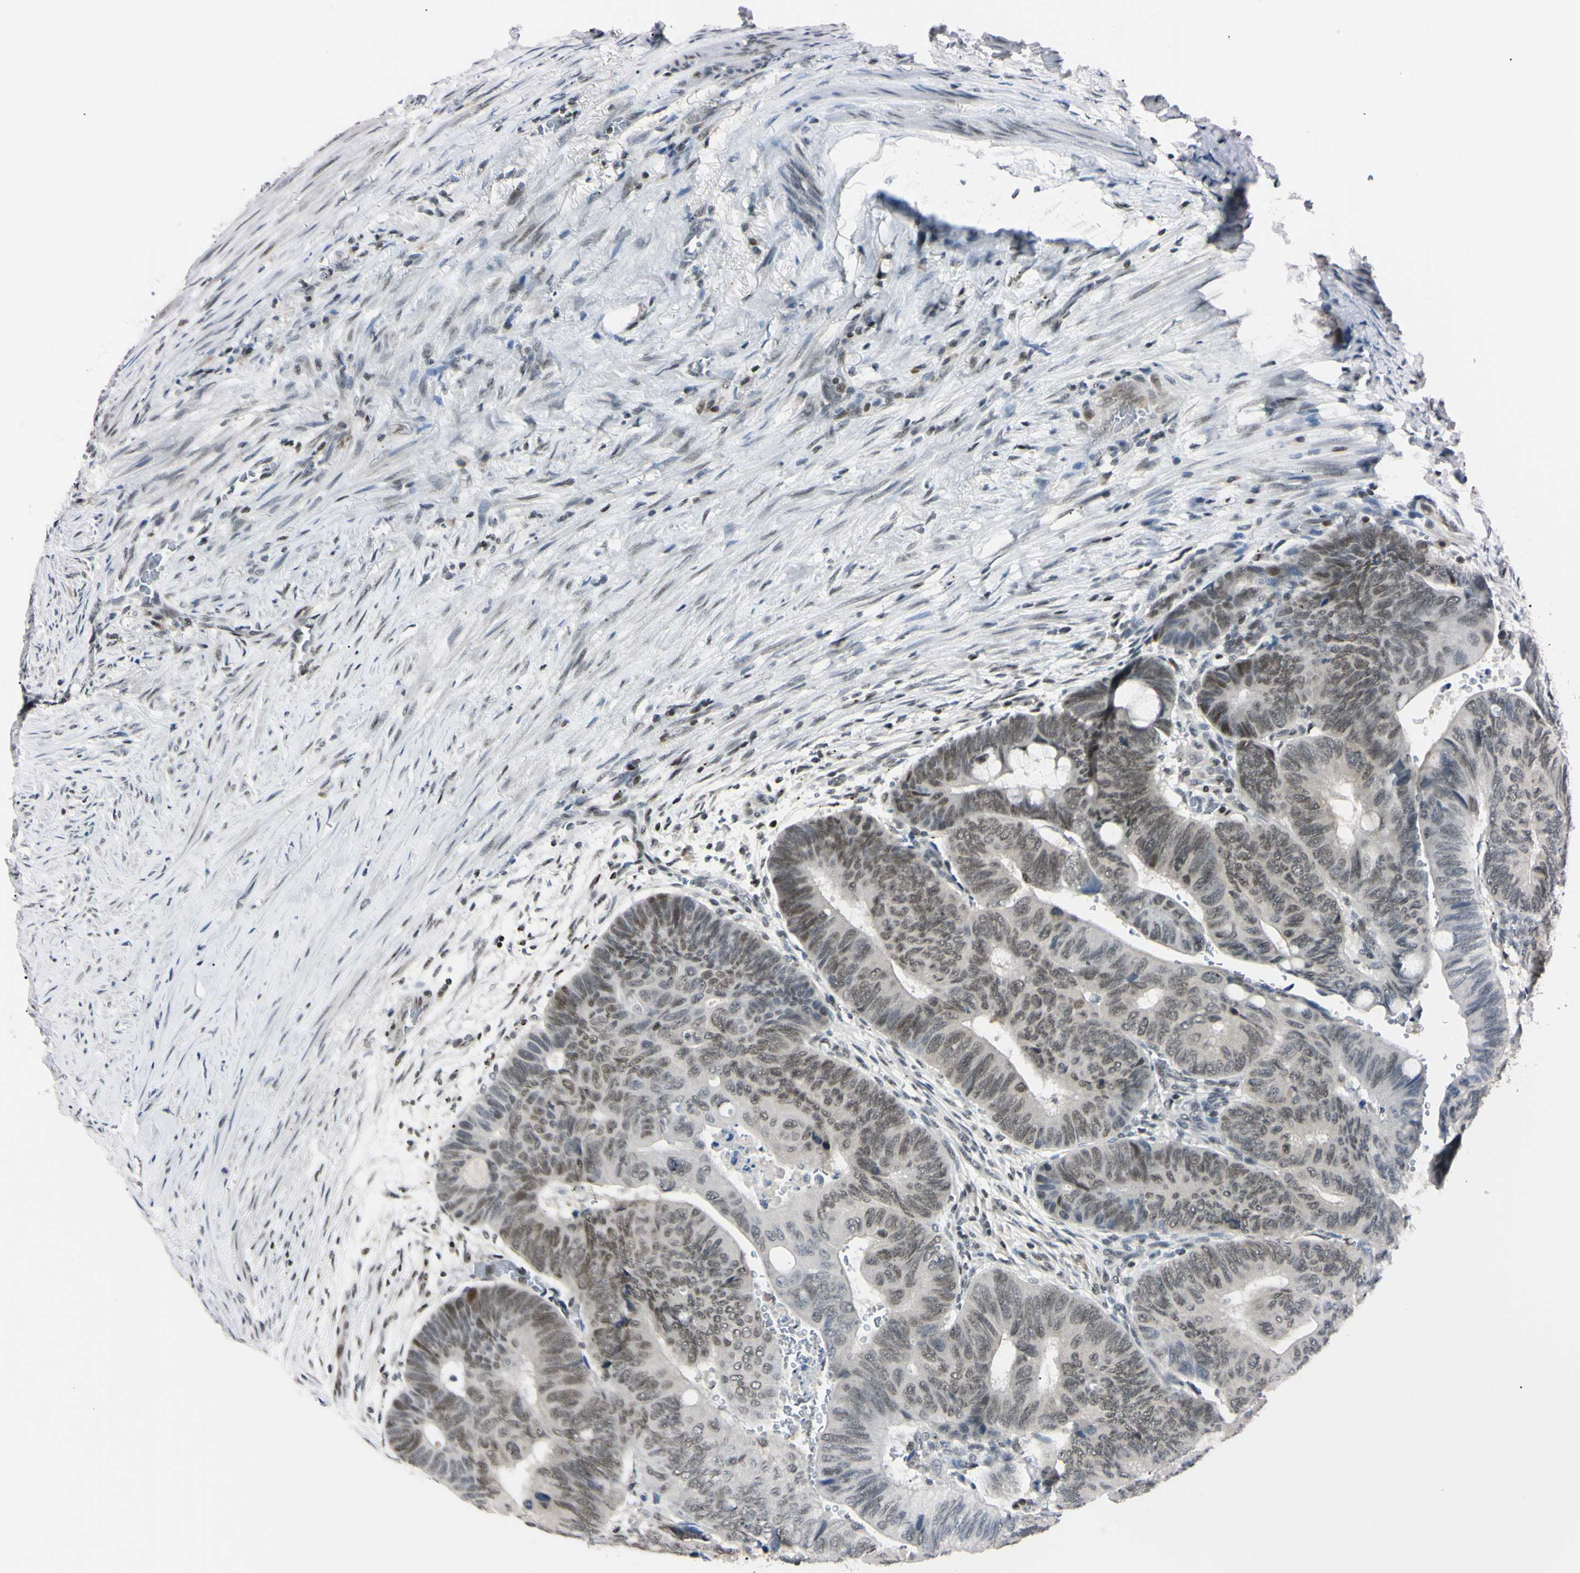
{"staining": {"intensity": "weak", "quantity": "25%-75%", "location": "nuclear"}, "tissue": "colorectal cancer", "cell_type": "Tumor cells", "image_type": "cancer", "snomed": [{"axis": "morphology", "description": "Normal tissue, NOS"}, {"axis": "morphology", "description": "Adenocarcinoma, NOS"}, {"axis": "topography", "description": "Rectum"}, {"axis": "topography", "description": "Peripheral nerve tissue"}], "caption": "DAB immunohistochemical staining of colorectal adenocarcinoma shows weak nuclear protein positivity in approximately 25%-75% of tumor cells. (brown staining indicates protein expression, while blue staining denotes nuclei).", "gene": "C1orf174", "patient": {"sex": "male", "age": 92}}